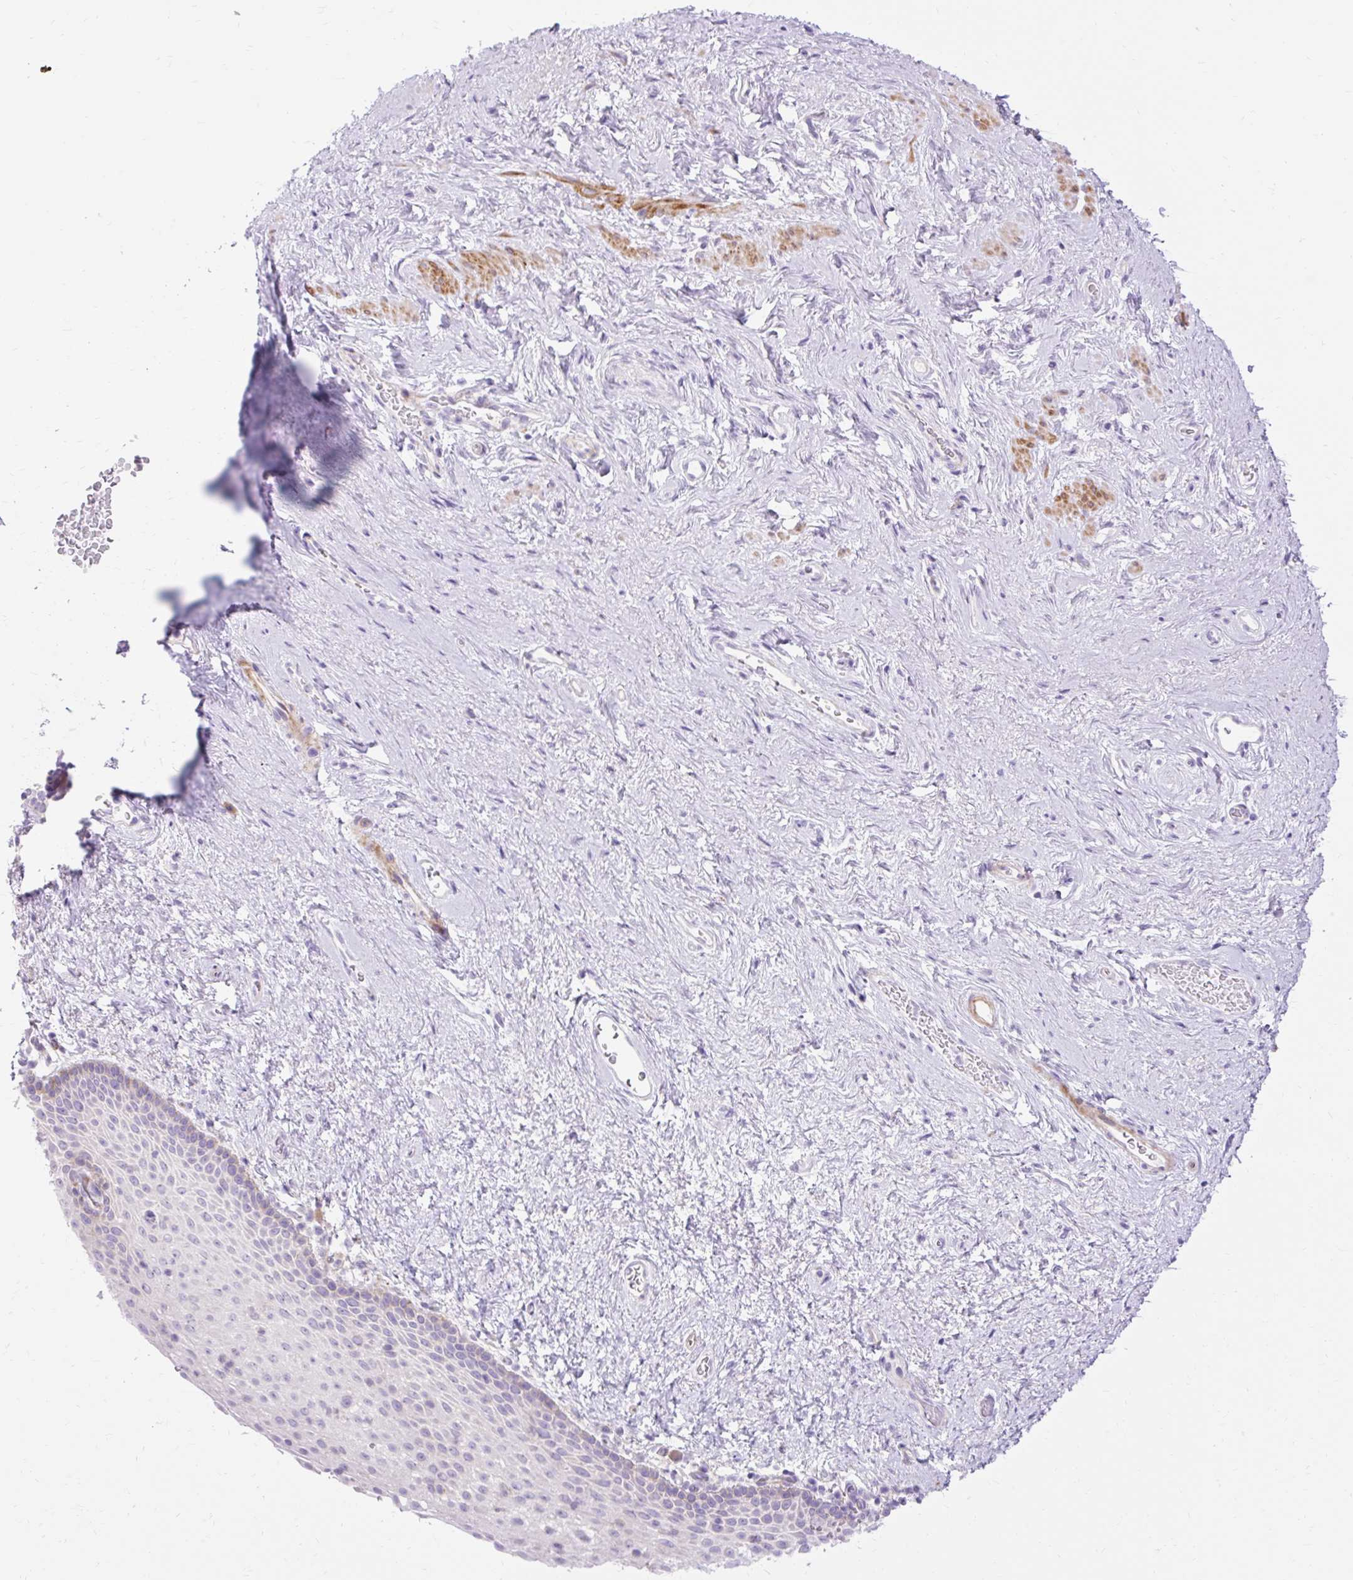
{"staining": {"intensity": "negative", "quantity": "none", "location": "none"}, "tissue": "vagina", "cell_type": "Squamous epithelial cells", "image_type": "normal", "snomed": [{"axis": "morphology", "description": "Normal tissue, NOS"}, {"axis": "topography", "description": "Vagina"}], "caption": "Human vagina stained for a protein using immunohistochemistry displays no expression in squamous epithelial cells.", "gene": "CORO7", "patient": {"sex": "female", "age": 61}}